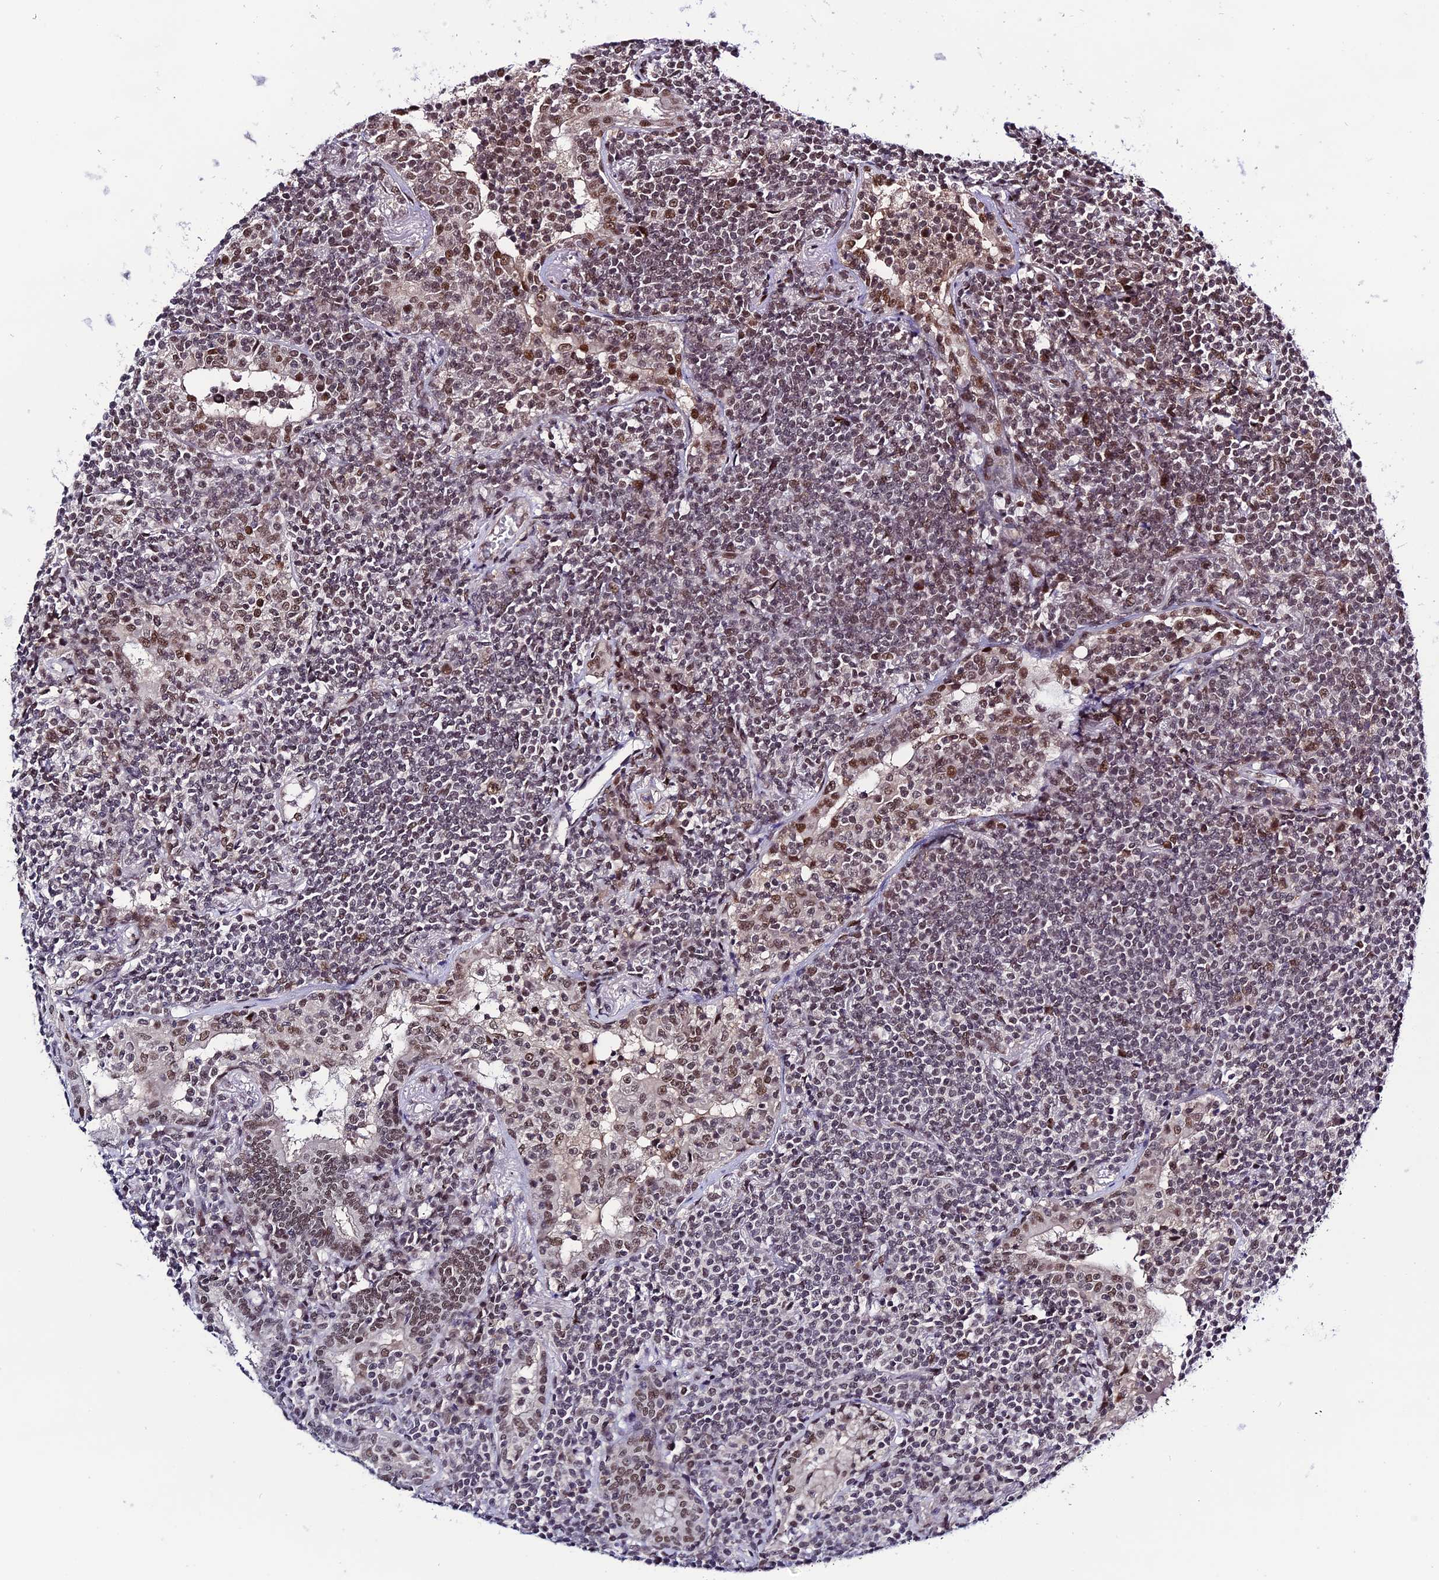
{"staining": {"intensity": "moderate", "quantity": "25%-75%", "location": "nuclear"}, "tissue": "lymphoma", "cell_type": "Tumor cells", "image_type": "cancer", "snomed": [{"axis": "morphology", "description": "Malignant lymphoma, non-Hodgkin's type, Low grade"}, {"axis": "topography", "description": "Lung"}], "caption": "A histopathology image of human malignant lymphoma, non-Hodgkin's type (low-grade) stained for a protein demonstrates moderate nuclear brown staining in tumor cells.", "gene": "SYT15", "patient": {"sex": "female", "age": 71}}